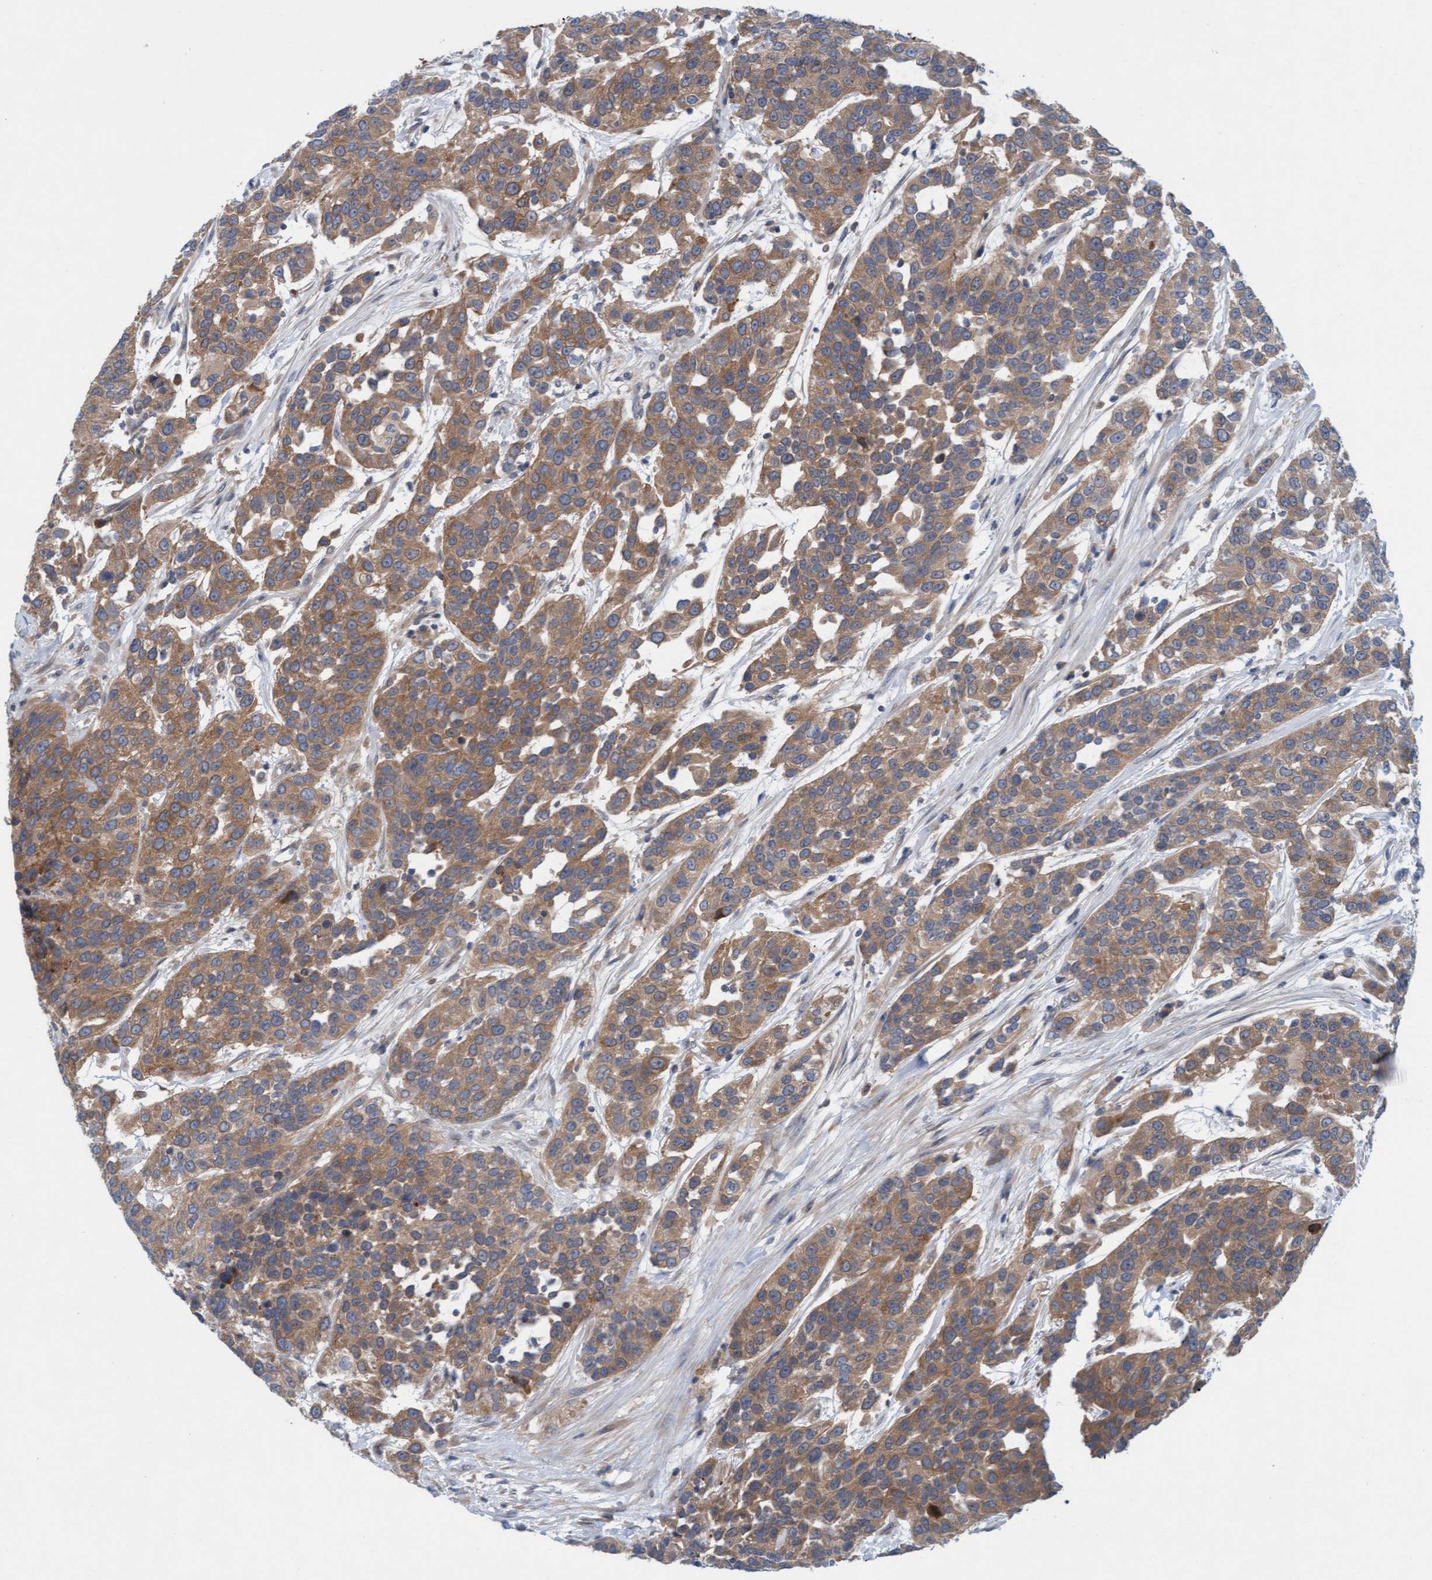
{"staining": {"intensity": "moderate", "quantity": ">75%", "location": "cytoplasmic/membranous"}, "tissue": "urothelial cancer", "cell_type": "Tumor cells", "image_type": "cancer", "snomed": [{"axis": "morphology", "description": "Urothelial carcinoma, High grade"}, {"axis": "topography", "description": "Urinary bladder"}], "caption": "Urothelial cancer stained for a protein (brown) displays moderate cytoplasmic/membranous positive positivity in about >75% of tumor cells.", "gene": "KLHL25", "patient": {"sex": "female", "age": 80}}